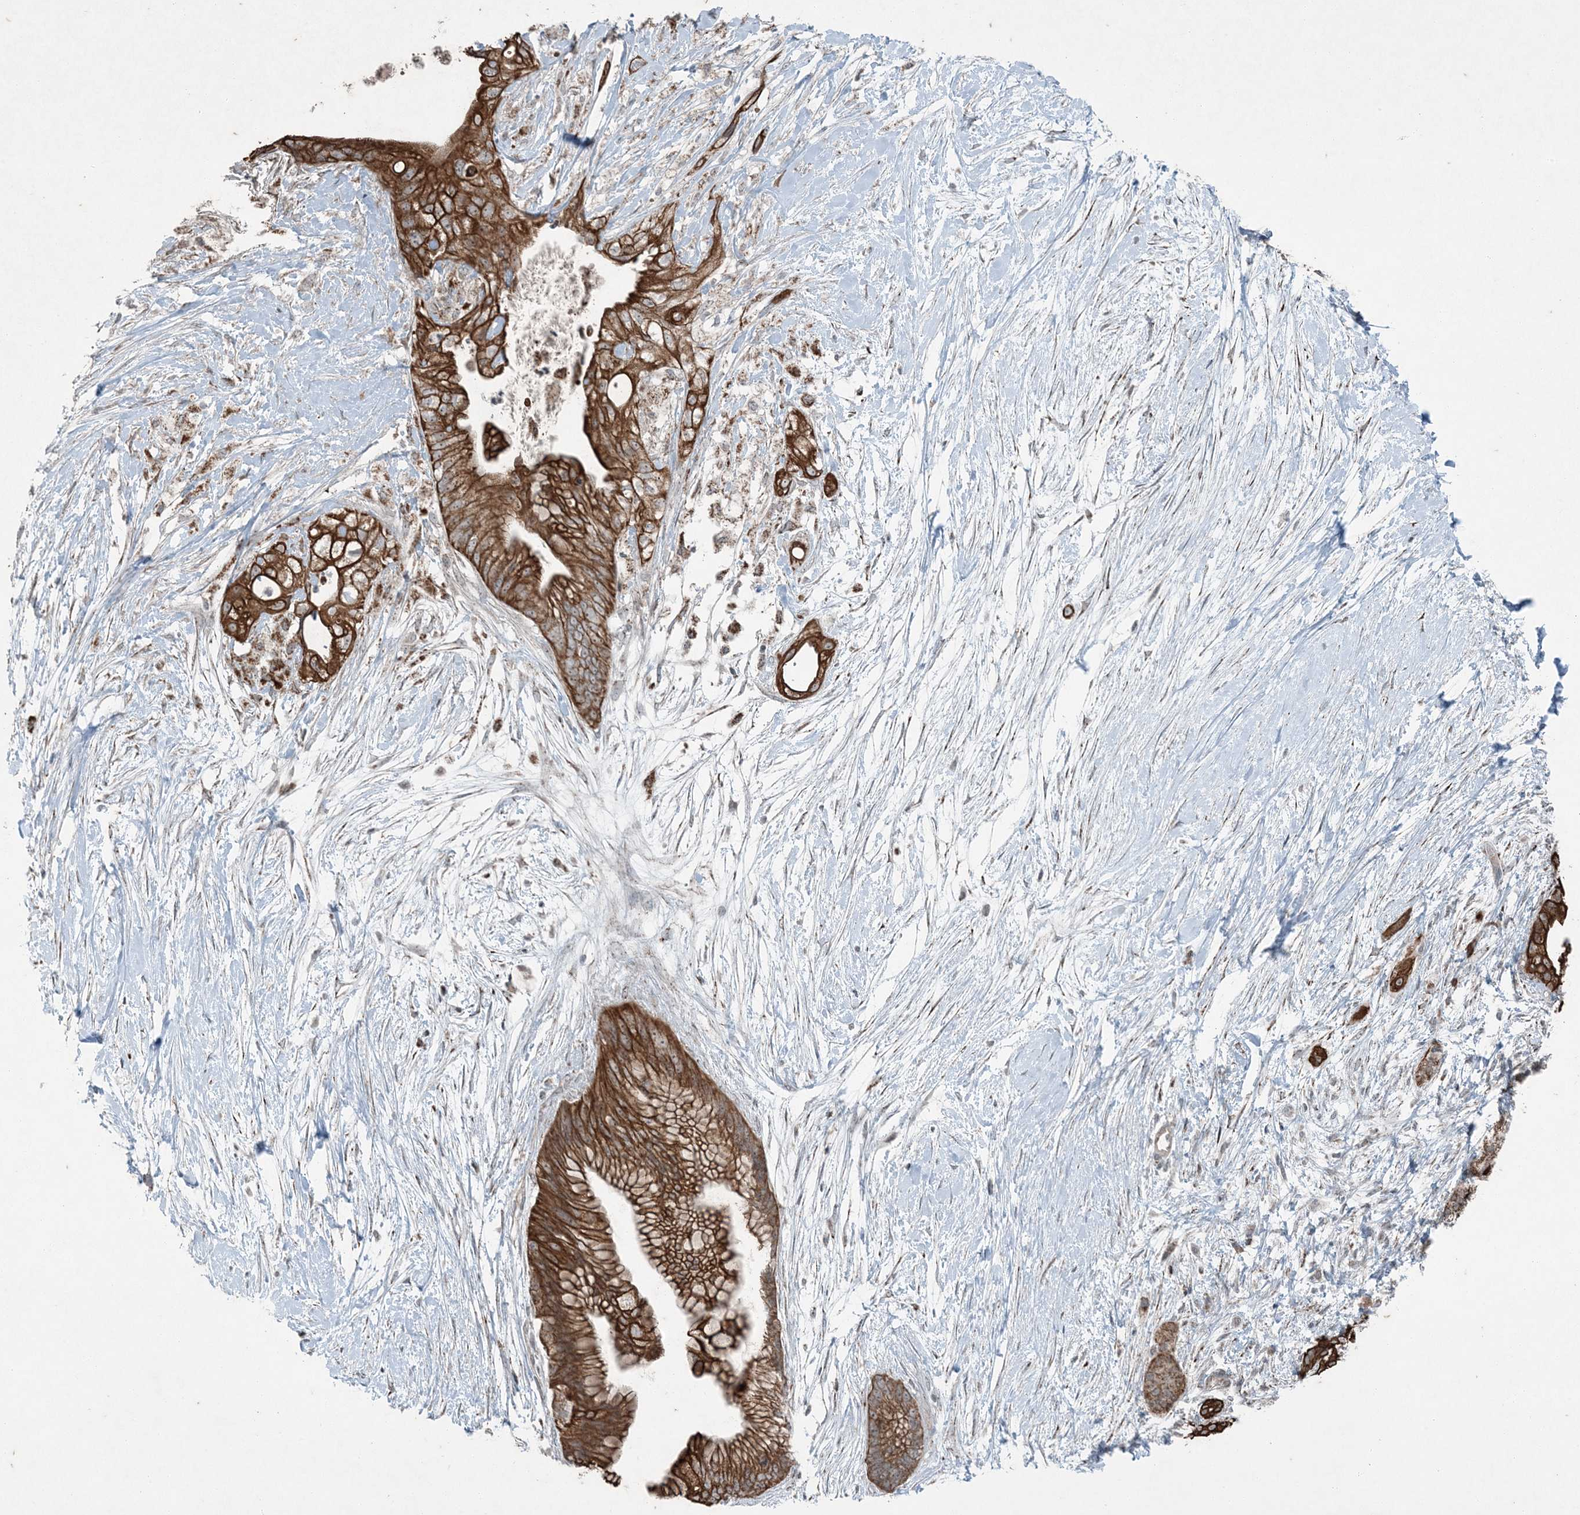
{"staining": {"intensity": "moderate", "quantity": ">75%", "location": "cytoplasmic/membranous"}, "tissue": "pancreatic cancer", "cell_type": "Tumor cells", "image_type": "cancer", "snomed": [{"axis": "morphology", "description": "Adenocarcinoma, NOS"}, {"axis": "topography", "description": "Pancreas"}], "caption": "Protein staining shows moderate cytoplasmic/membranous positivity in approximately >75% of tumor cells in adenocarcinoma (pancreatic).", "gene": "PC", "patient": {"sex": "male", "age": 53}}